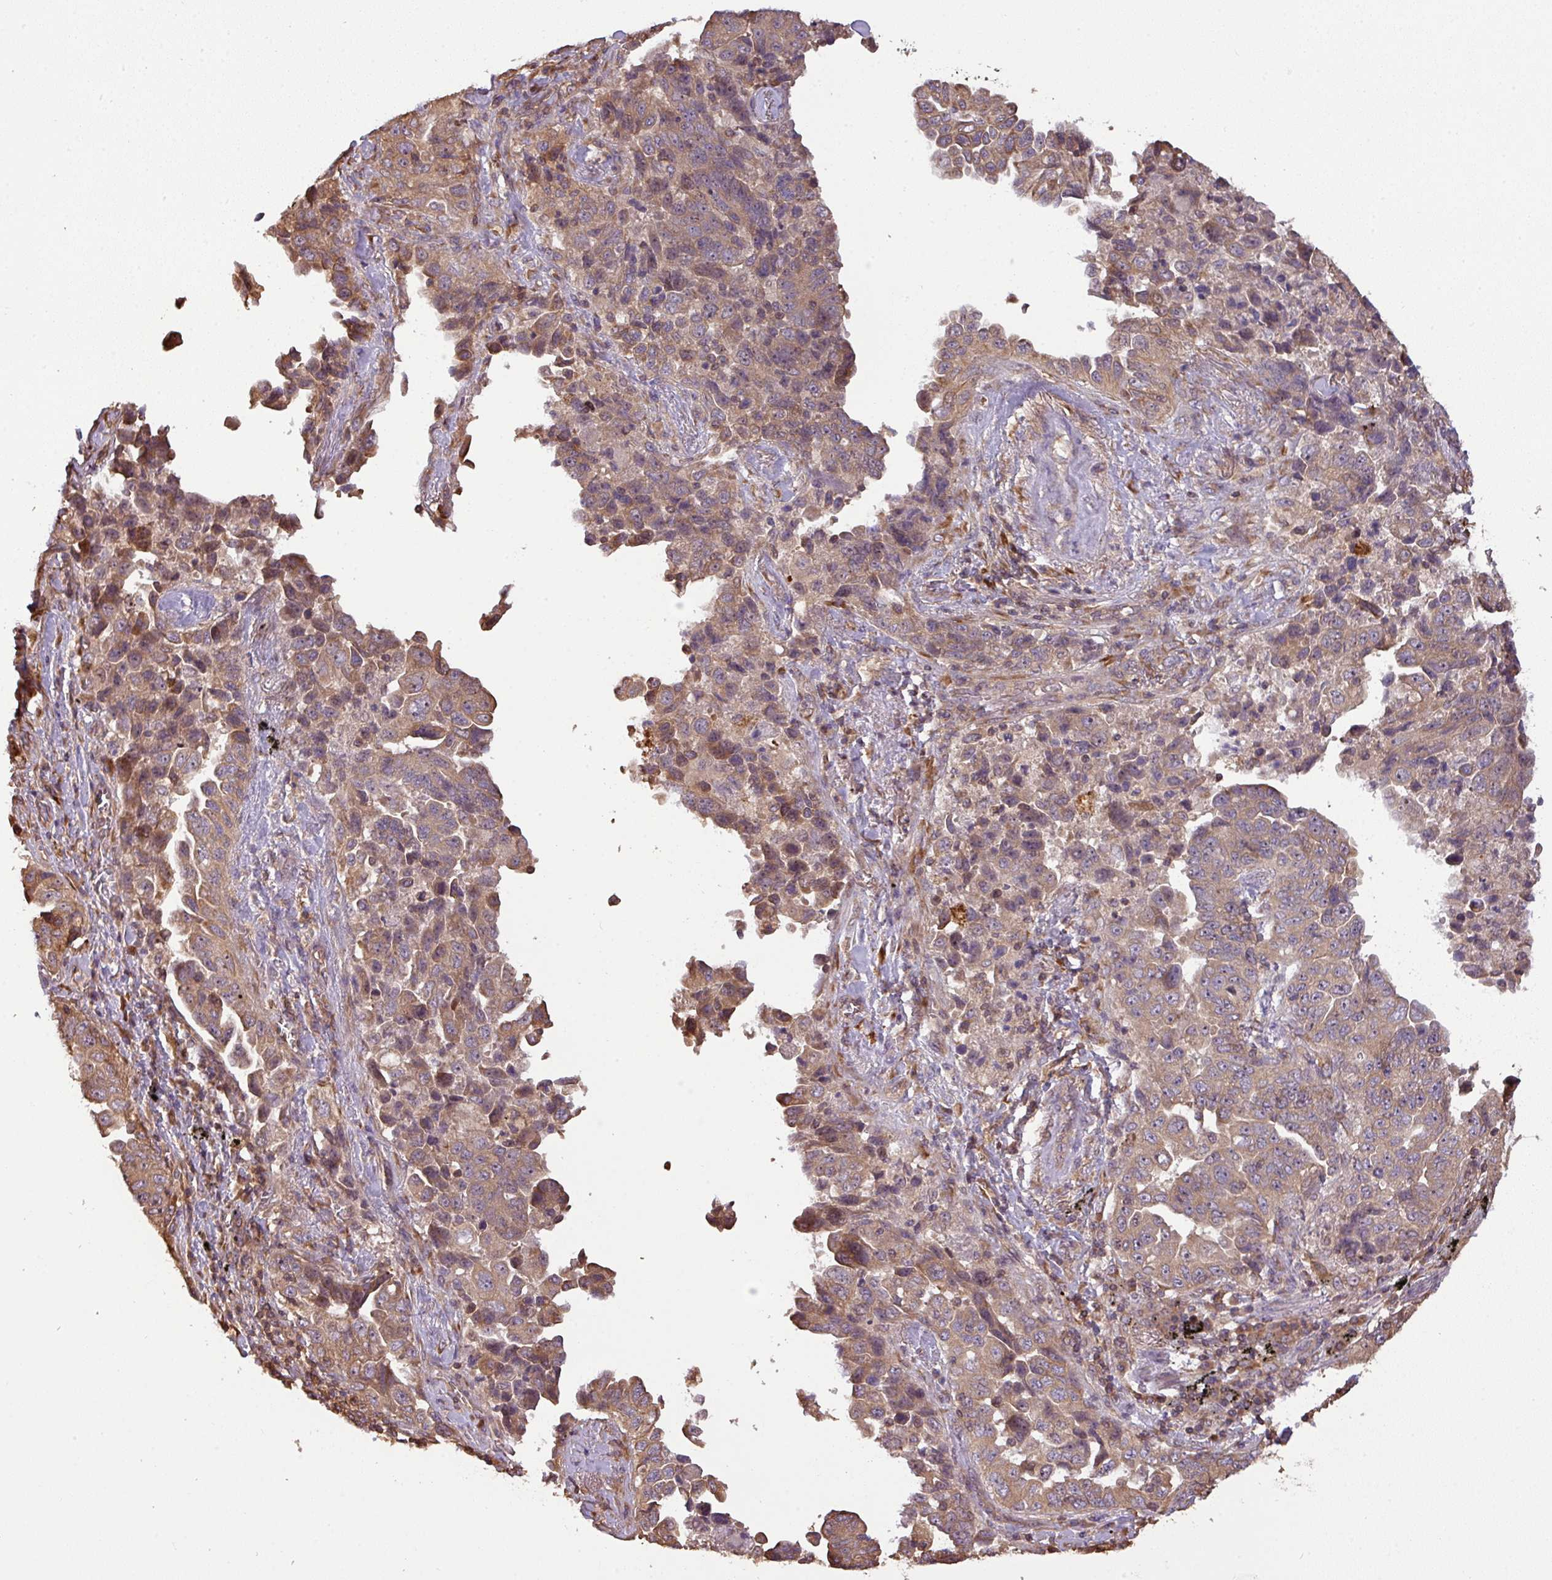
{"staining": {"intensity": "moderate", "quantity": ">75%", "location": "cytoplasmic/membranous,nuclear"}, "tissue": "lung cancer", "cell_type": "Tumor cells", "image_type": "cancer", "snomed": [{"axis": "morphology", "description": "Adenocarcinoma, NOS"}, {"axis": "topography", "description": "Lung"}], "caption": "The image shows a brown stain indicating the presence of a protein in the cytoplasmic/membranous and nuclear of tumor cells in lung adenocarcinoma.", "gene": "VENTX", "patient": {"sex": "female", "age": 51}}